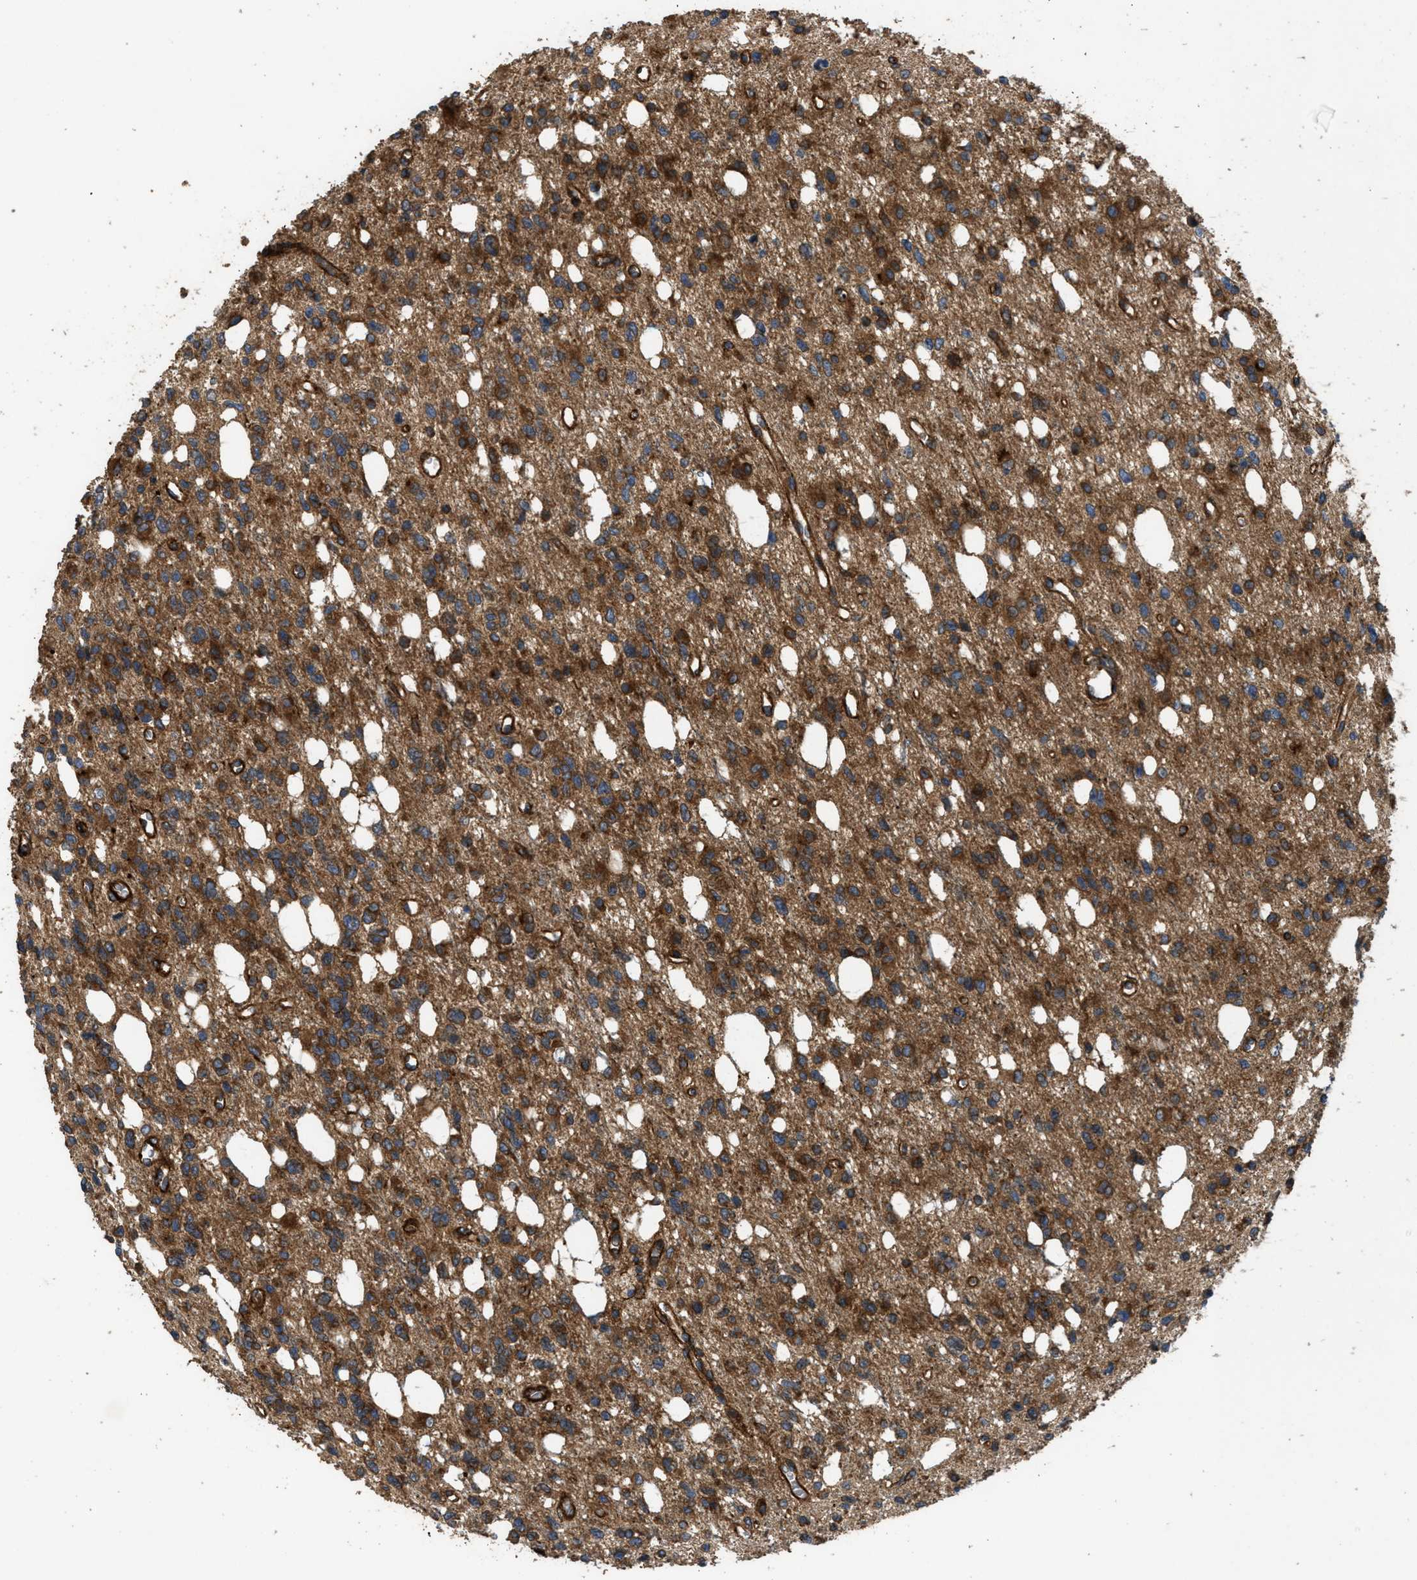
{"staining": {"intensity": "moderate", "quantity": ">75%", "location": "cytoplasmic/membranous"}, "tissue": "glioma", "cell_type": "Tumor cells", "image_type": "cancer", "snomed": [{"axis": "morphology", "description": "Glioma, malignant, High grade"}, {"axis": "topography", "description": "Brain"}], "caption": "Human malignant glioma (high-grade) stained for a protein (brown) shows moderate cytoplasmic/membranous positive positivity in approximately >75% of tumor cells.", "gene": "EGLN1", "patient": {"sex": "female", "age": 62}}